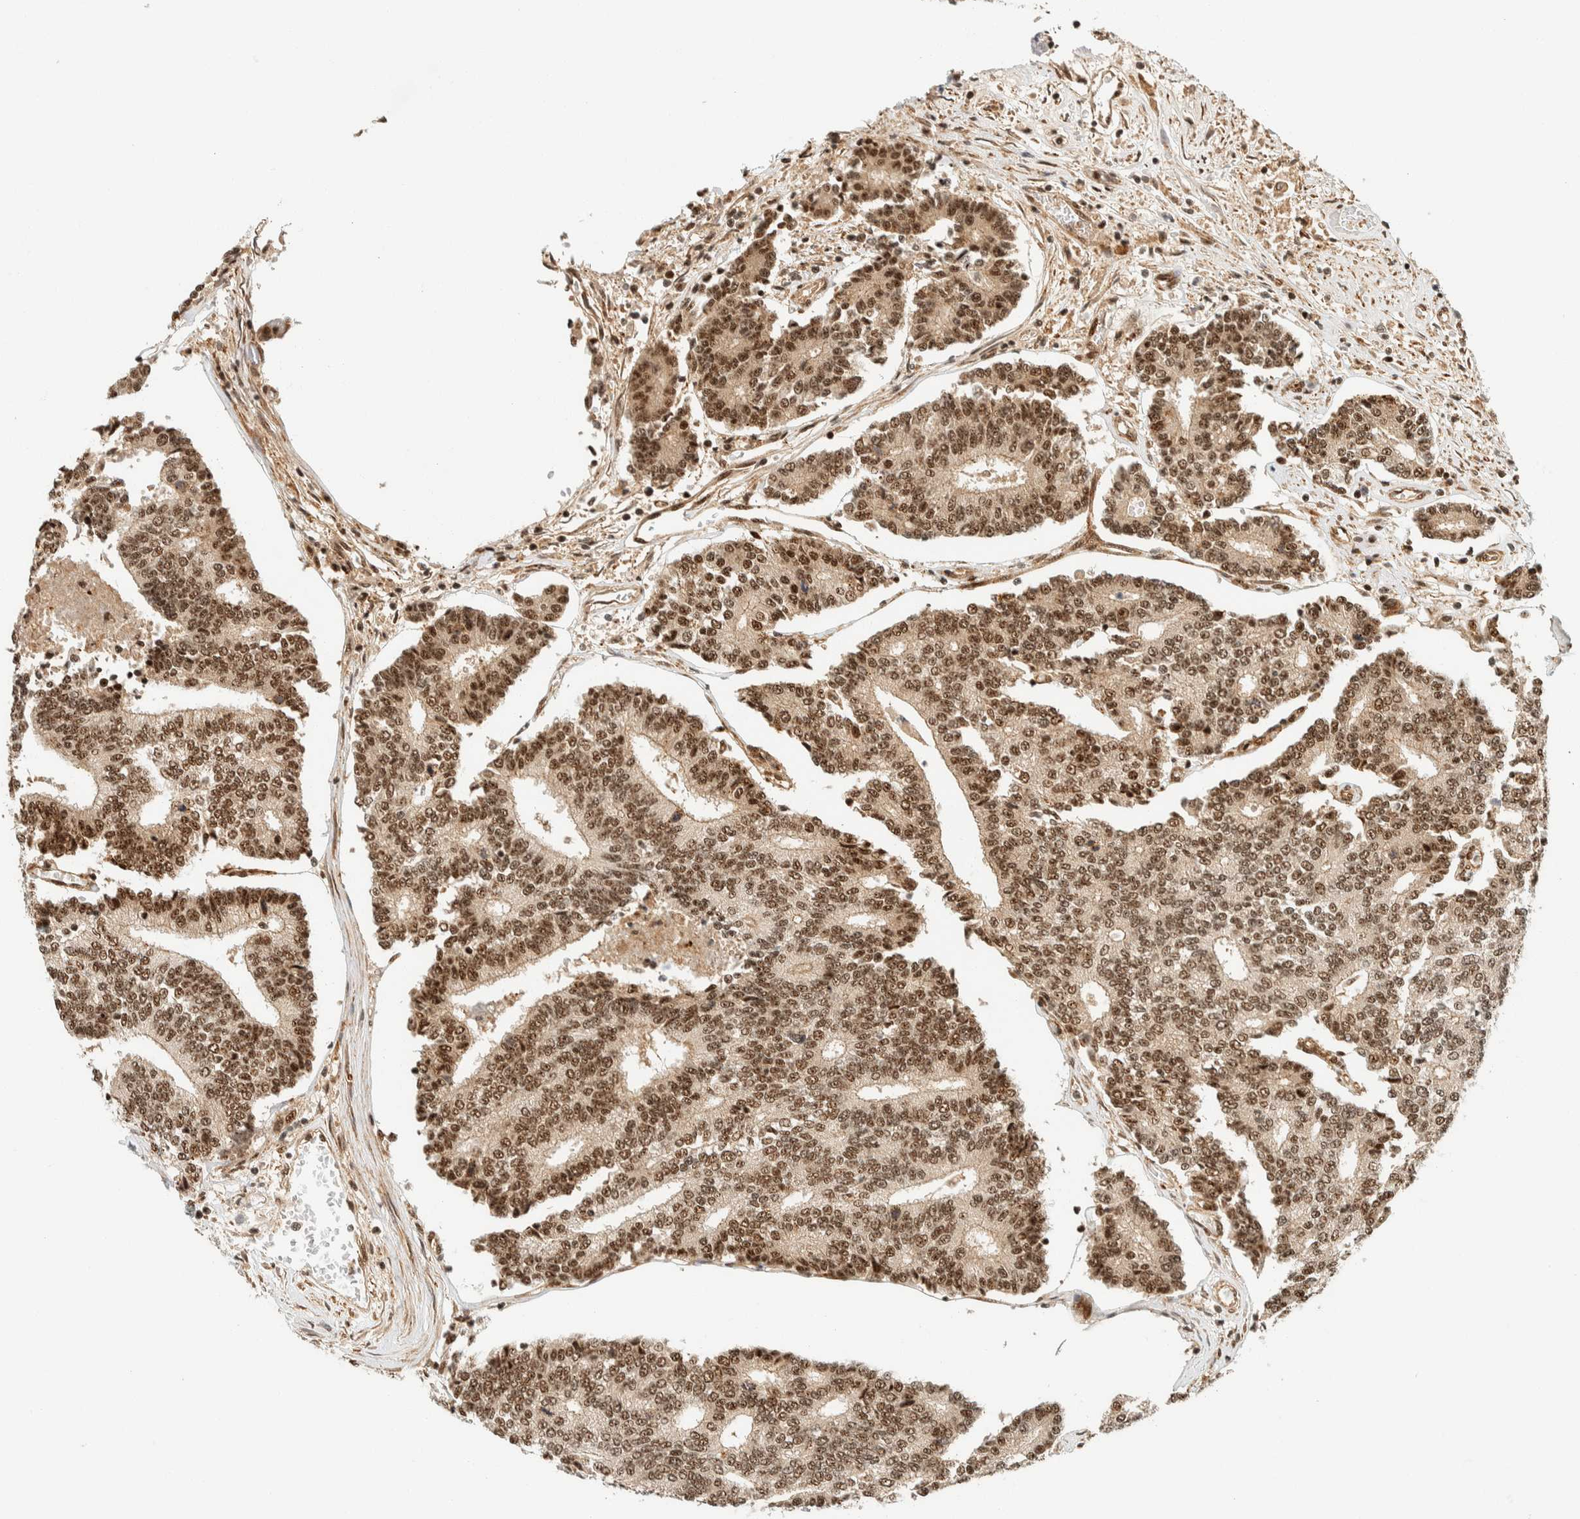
{"staining": {"intensity": "moderate", "quantity": ">75%", "location": "nuclear"}, "tissue": "prostate cancer", "cell_type": "Tumor cells", "image_type": "cancer", "snomed": [{"axis": "morphology", "description": "Normal tissue, NOS"}, {"axis": "morphology", "description": "Adenocarcinoma, High grade"}, {"axis": "topography", "description": "Prostate"}, {"axis": "topography", "description": "Seminal veicle"}], "caption": "Protein expression analysis of high-grade adenocarcinoma (prostate) demonstrates moderate nuclear positivity in approximately >75% of tumor cells.", "gene": "SIK1", "patient": {"sex": "male", "age": 55}}